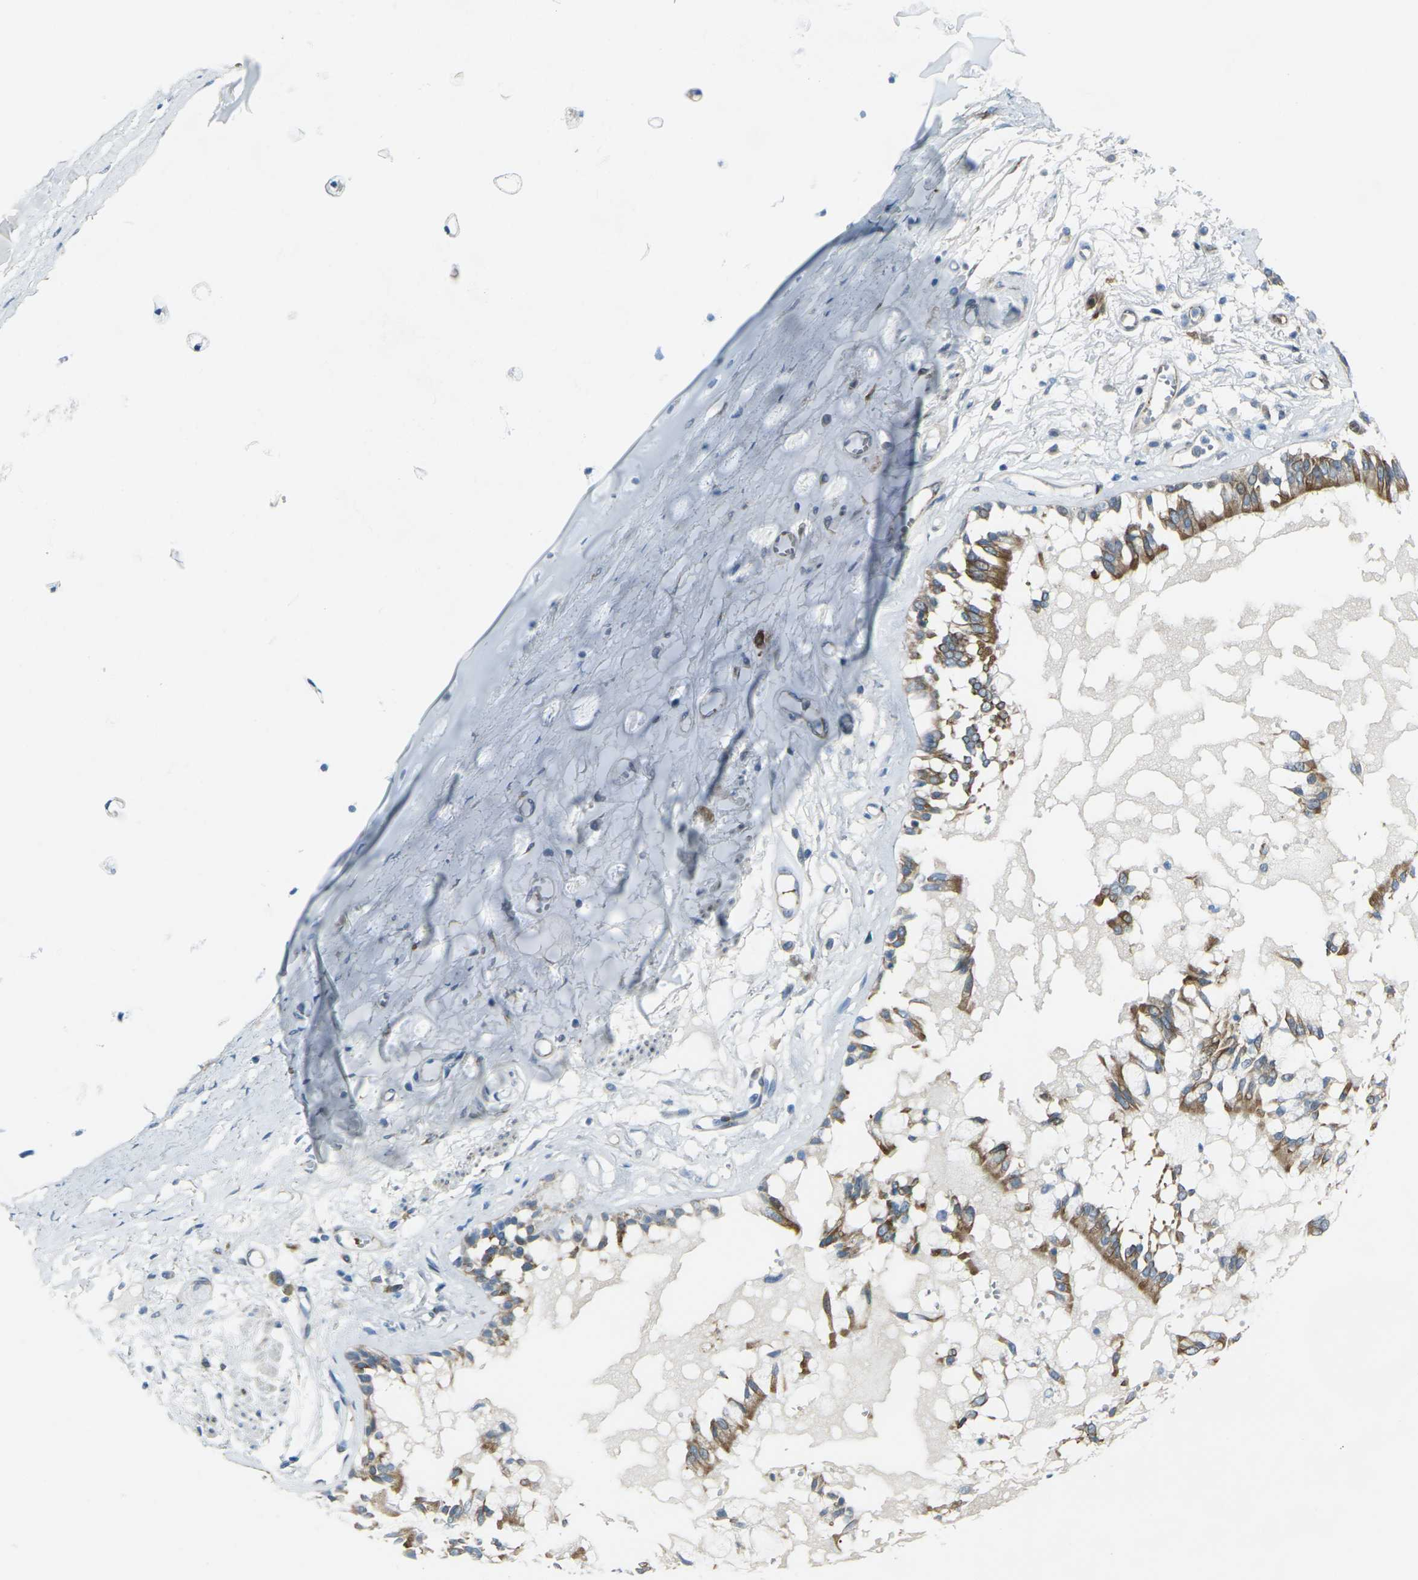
{"staining": {"intensity": "strong", "quantity": ">75%", "location": "cytoplasmic/membranous"}, "tissue": "bronchus", "cell_type": "Respiratory epithelial cells", "image_type": "normal", "snomed": [{"axis": "morphology", "description": "Normal tissue, NOS"}, {"axis": "morphology", "description": "Inflammation, NOS"}, {"axis": "topography", "description": "Cartilage tissue"}, {"axis": "topography", "description": "Lung"}], "caption": "IHC image of benign human bronchus stained for a protein (brown), which reveals high levels of strong cytoplasmic/membranous staining in approximately >75% of respiratory epithelial cells.", "gene": "CELSR2", "patient": {"sex": "male", "age": 71}}